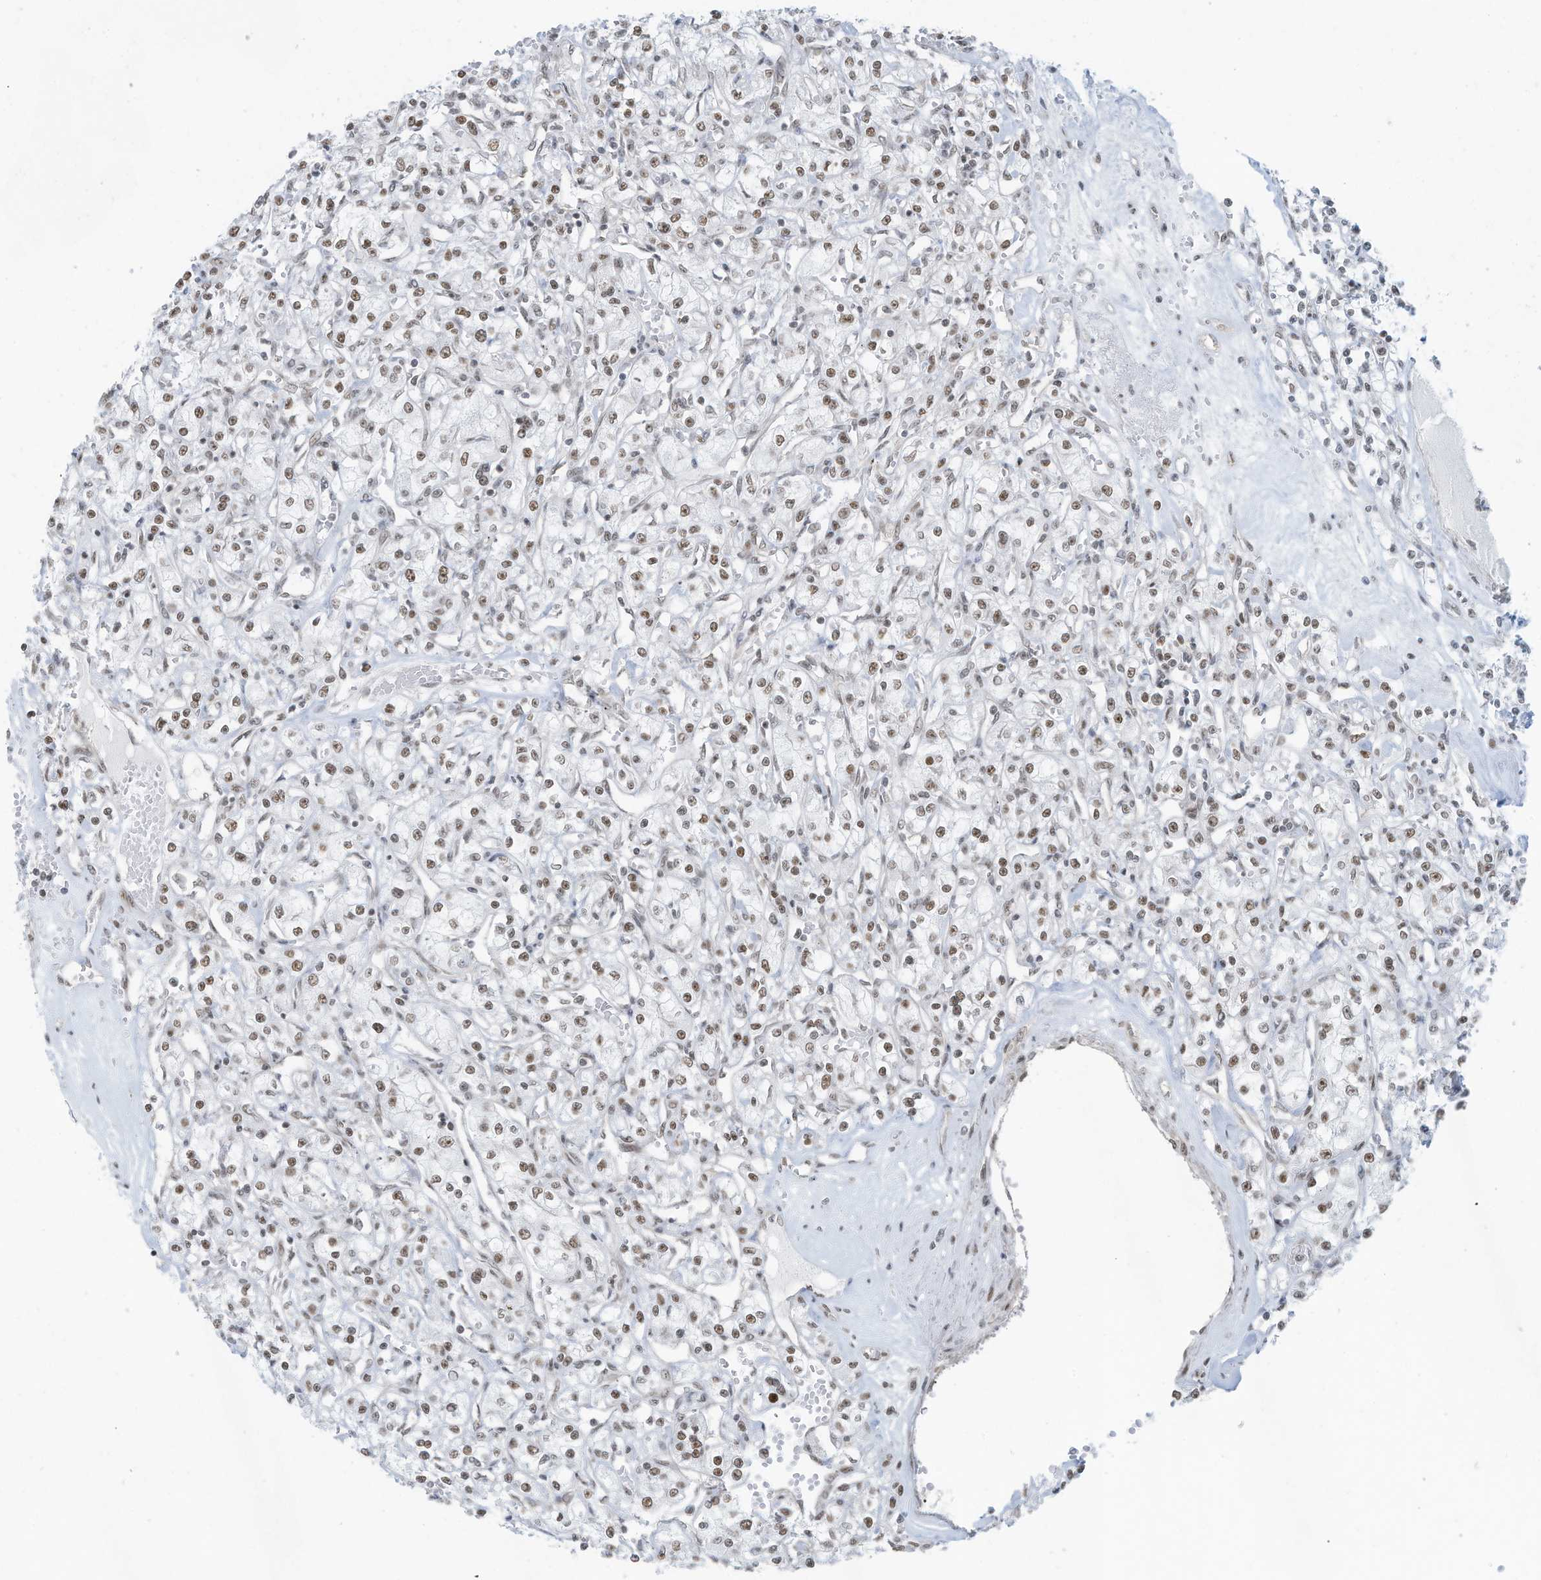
{"staining": {"intensity": "weak", "quantity": "25%-75%", "location": "nuclear"}, "tissue": "renal cancer", "cell_type": "Tumor cells", "image_type": "cancer", "snomed": [{"axis": "morphology", "description": "Adenocarcinoma, NOS"}, {"axis": "topography", "description": "Kidney"}], "caption": "An IHC micrograph of neoplastic tissue is shown. Protein staining in brown labels weak nuclear positivity in renal adenocarcinoma within tumor cells.", "gene": "DBR1", "patient": {"sex": "female", "age": 59}}